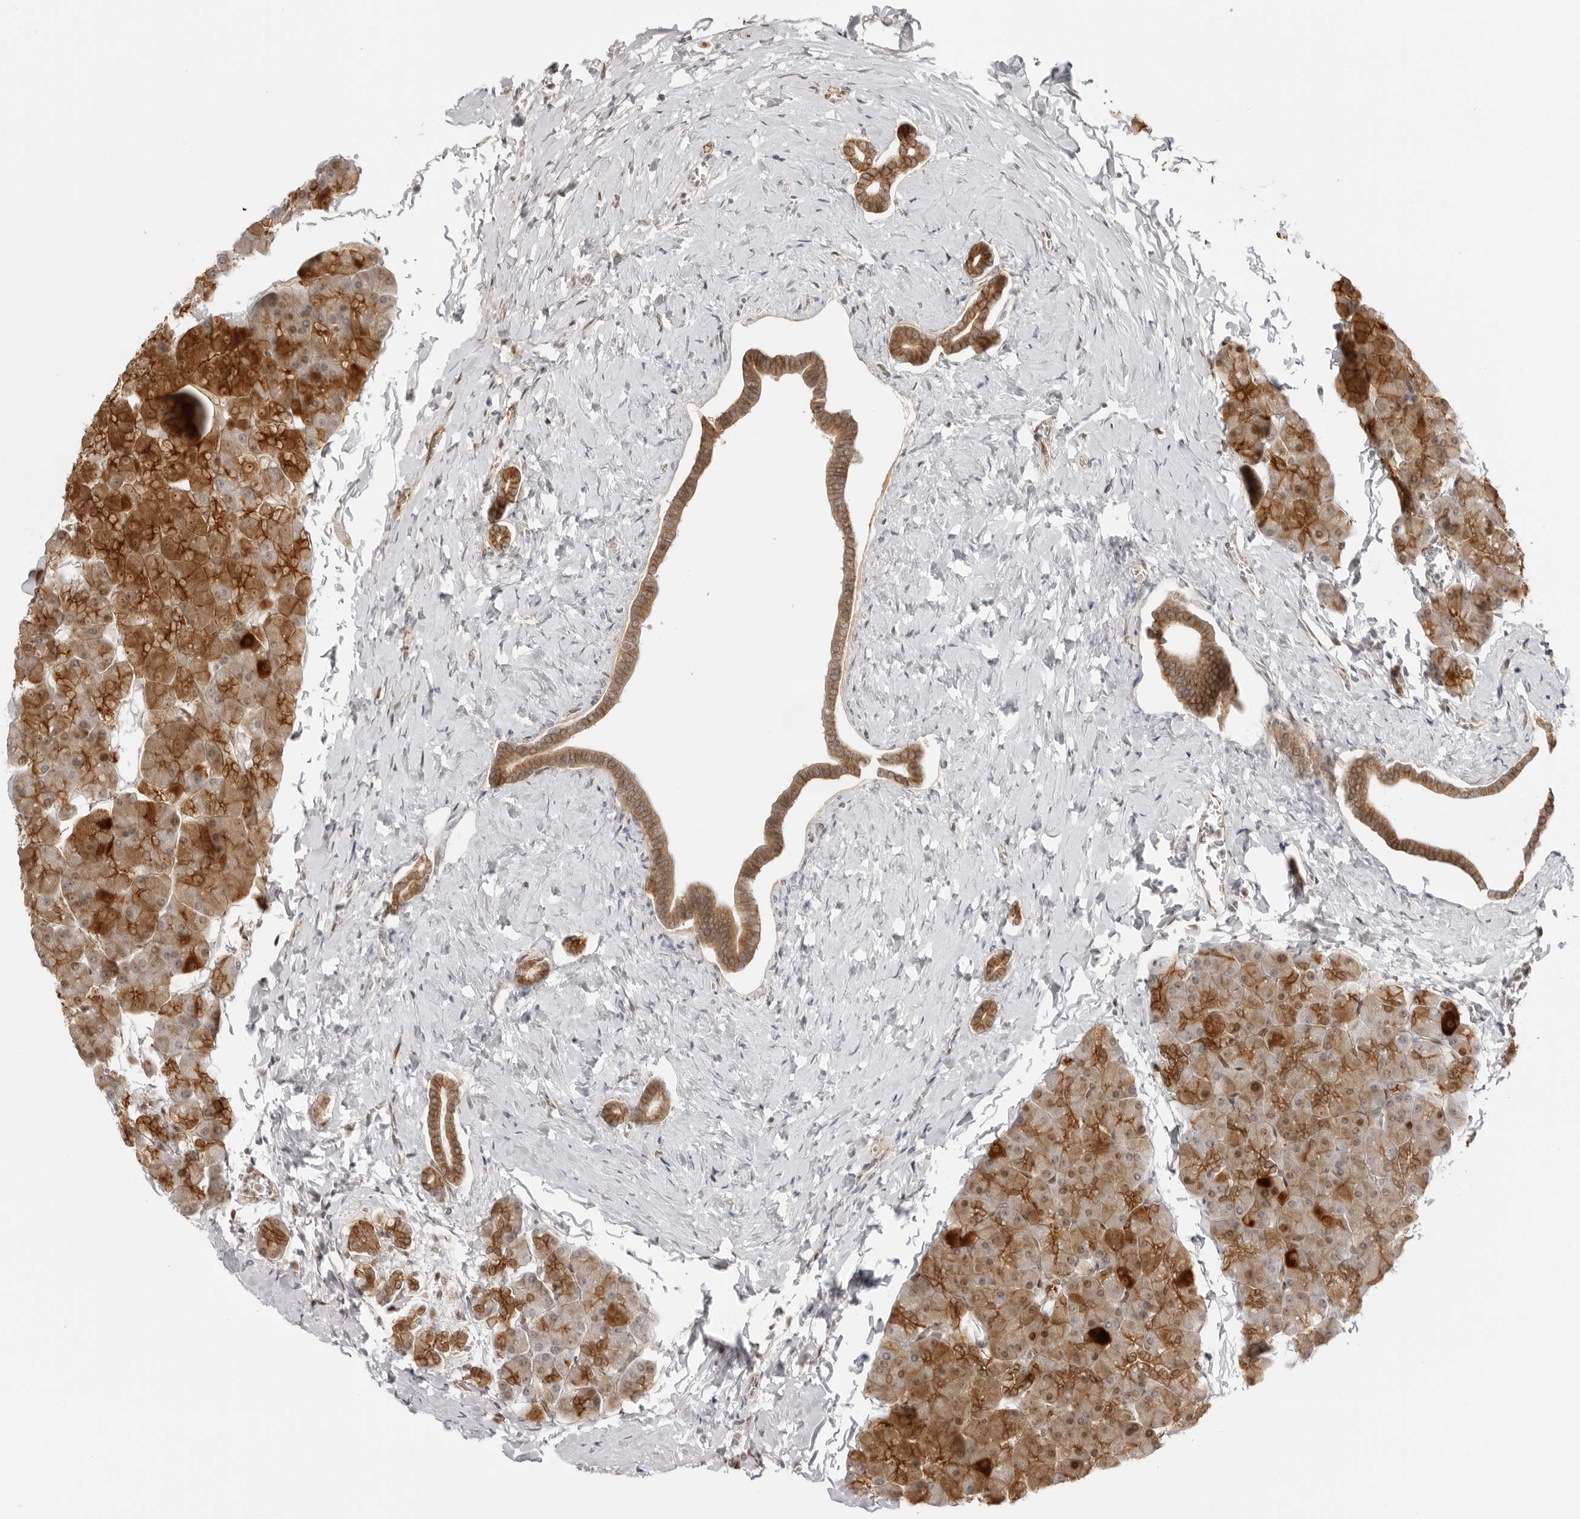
{"staining": {"intensity": "moderate", "quantity": ">75%", "location": "cytoplasmic/membranous"}, "tissue": "pancreas", "cell_type": "Exocrine glandular cells", "image_type": "normal", "snomed": [{"axis": "morphology", "description": "Normal tissue, NOS"}, {"axis": "topography", "description": "Pancreas"}], "caption": "High-magnification brightfield microscopy of unremarkable pancreas stained with DAB (3,3'-diaminobenzidine) (brown) and counterstained with hematoxylin (blue). exocrine glandular cells exhibit moderate cytoplasmic/membranous staining is appreciated in approximately>75% of cells. The protein of interest is shown in brown color, while the nuclei are stained blue.", "gene": "TRAPPC3", "patient": {"sex": "male", "age": 35}}